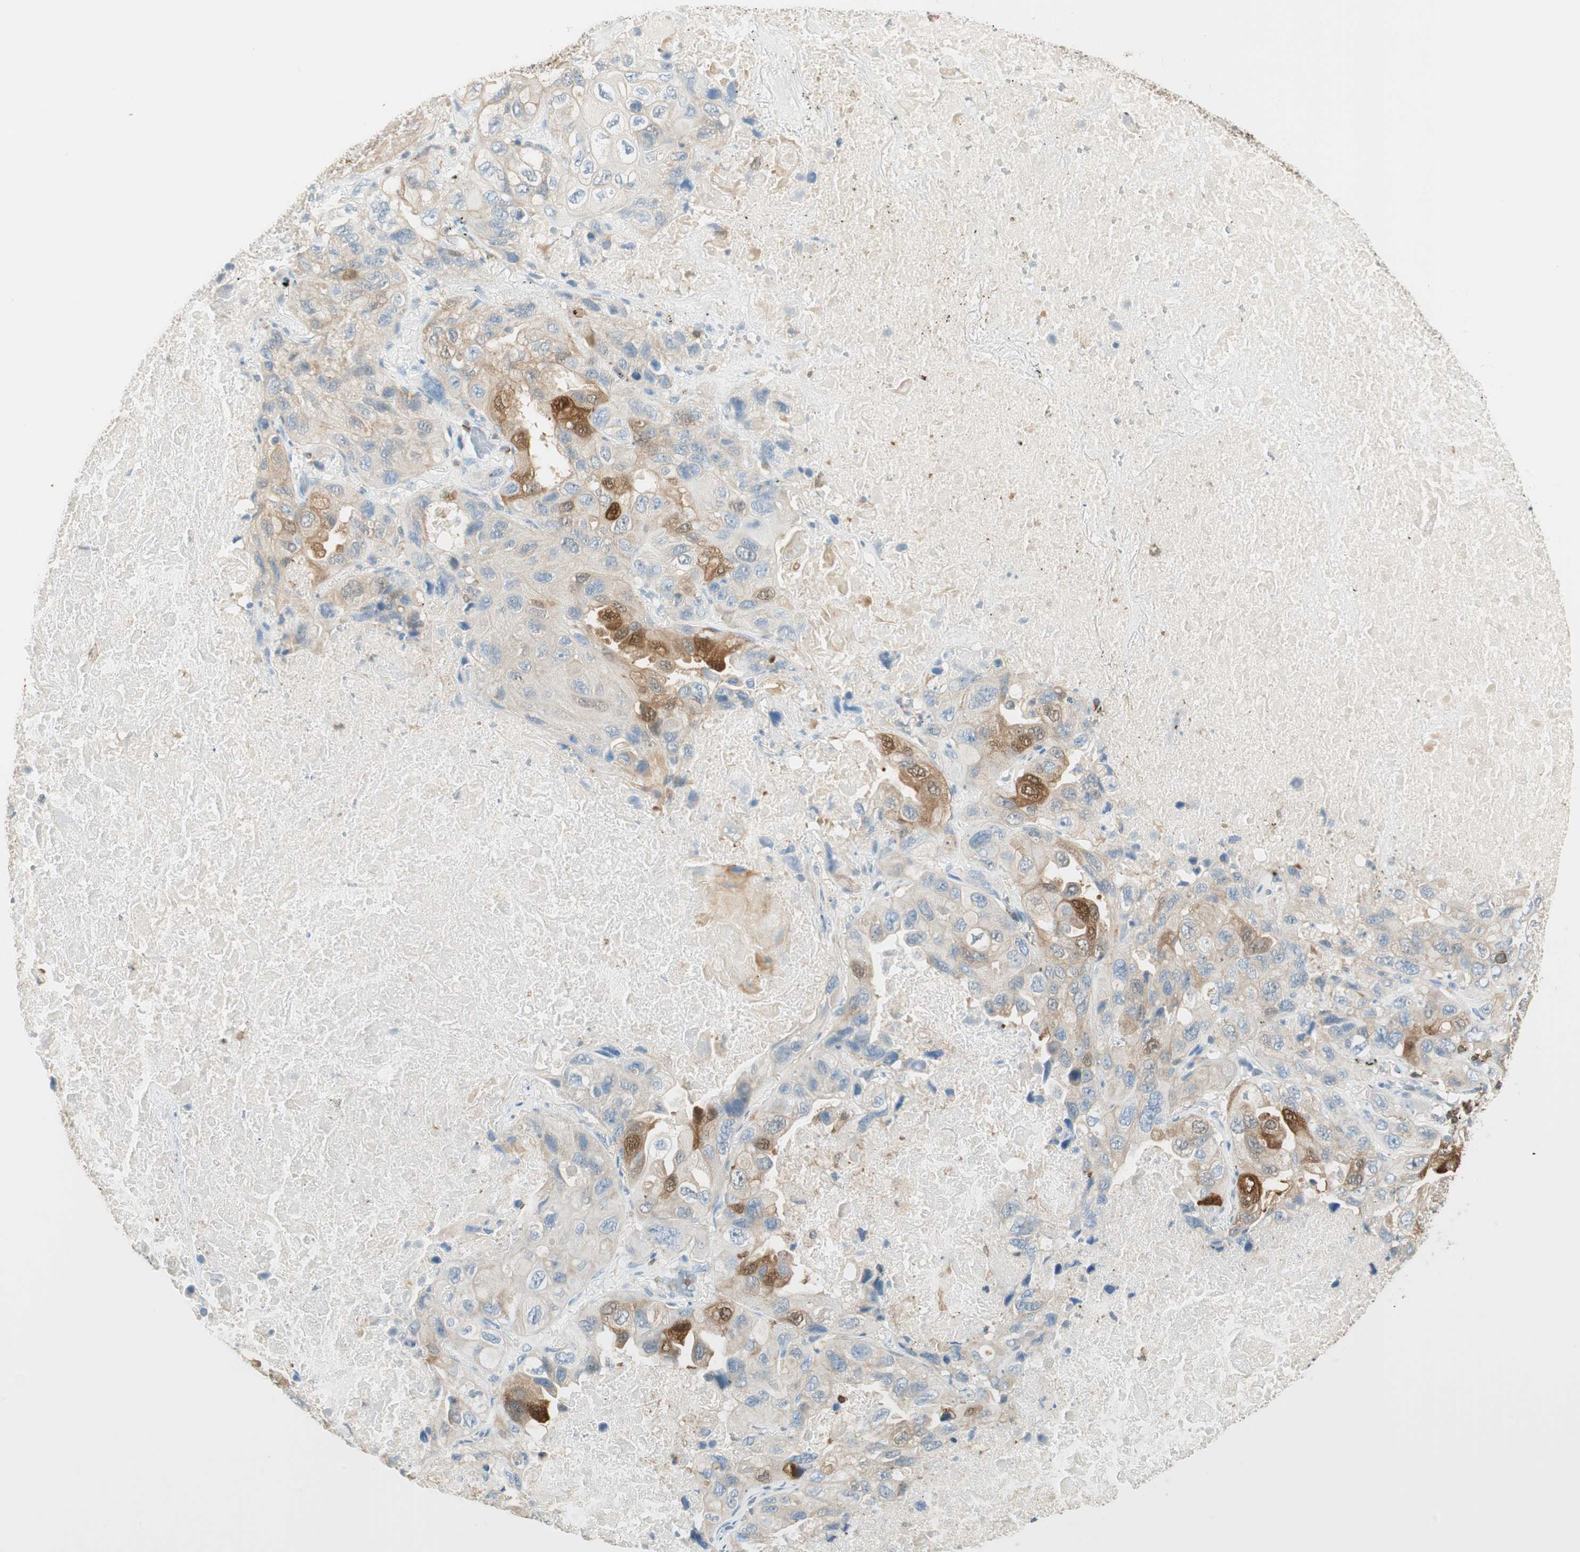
{"staining": {"intensity": "strong", "quantity": "25%-75%", "location": "cytoplasmic/membranous"}, "tissue": "lung cancer", "cell_type": "Tumor cells", "image_type": "cancer", "snomed": [{"axis": "morphology", "description": "Squamous cell carcinoma, NOS"}, {"axis": "topography", "description": "Lung"}], "caption": "This is an image of immunohistochemistry staining of squamous cell carcinoma (lung), which shows strong expression in the cytoplasmic/membranous of tumor cells.", "gene": "HPGD", "patient": {"sex": "female", "age": 73}}